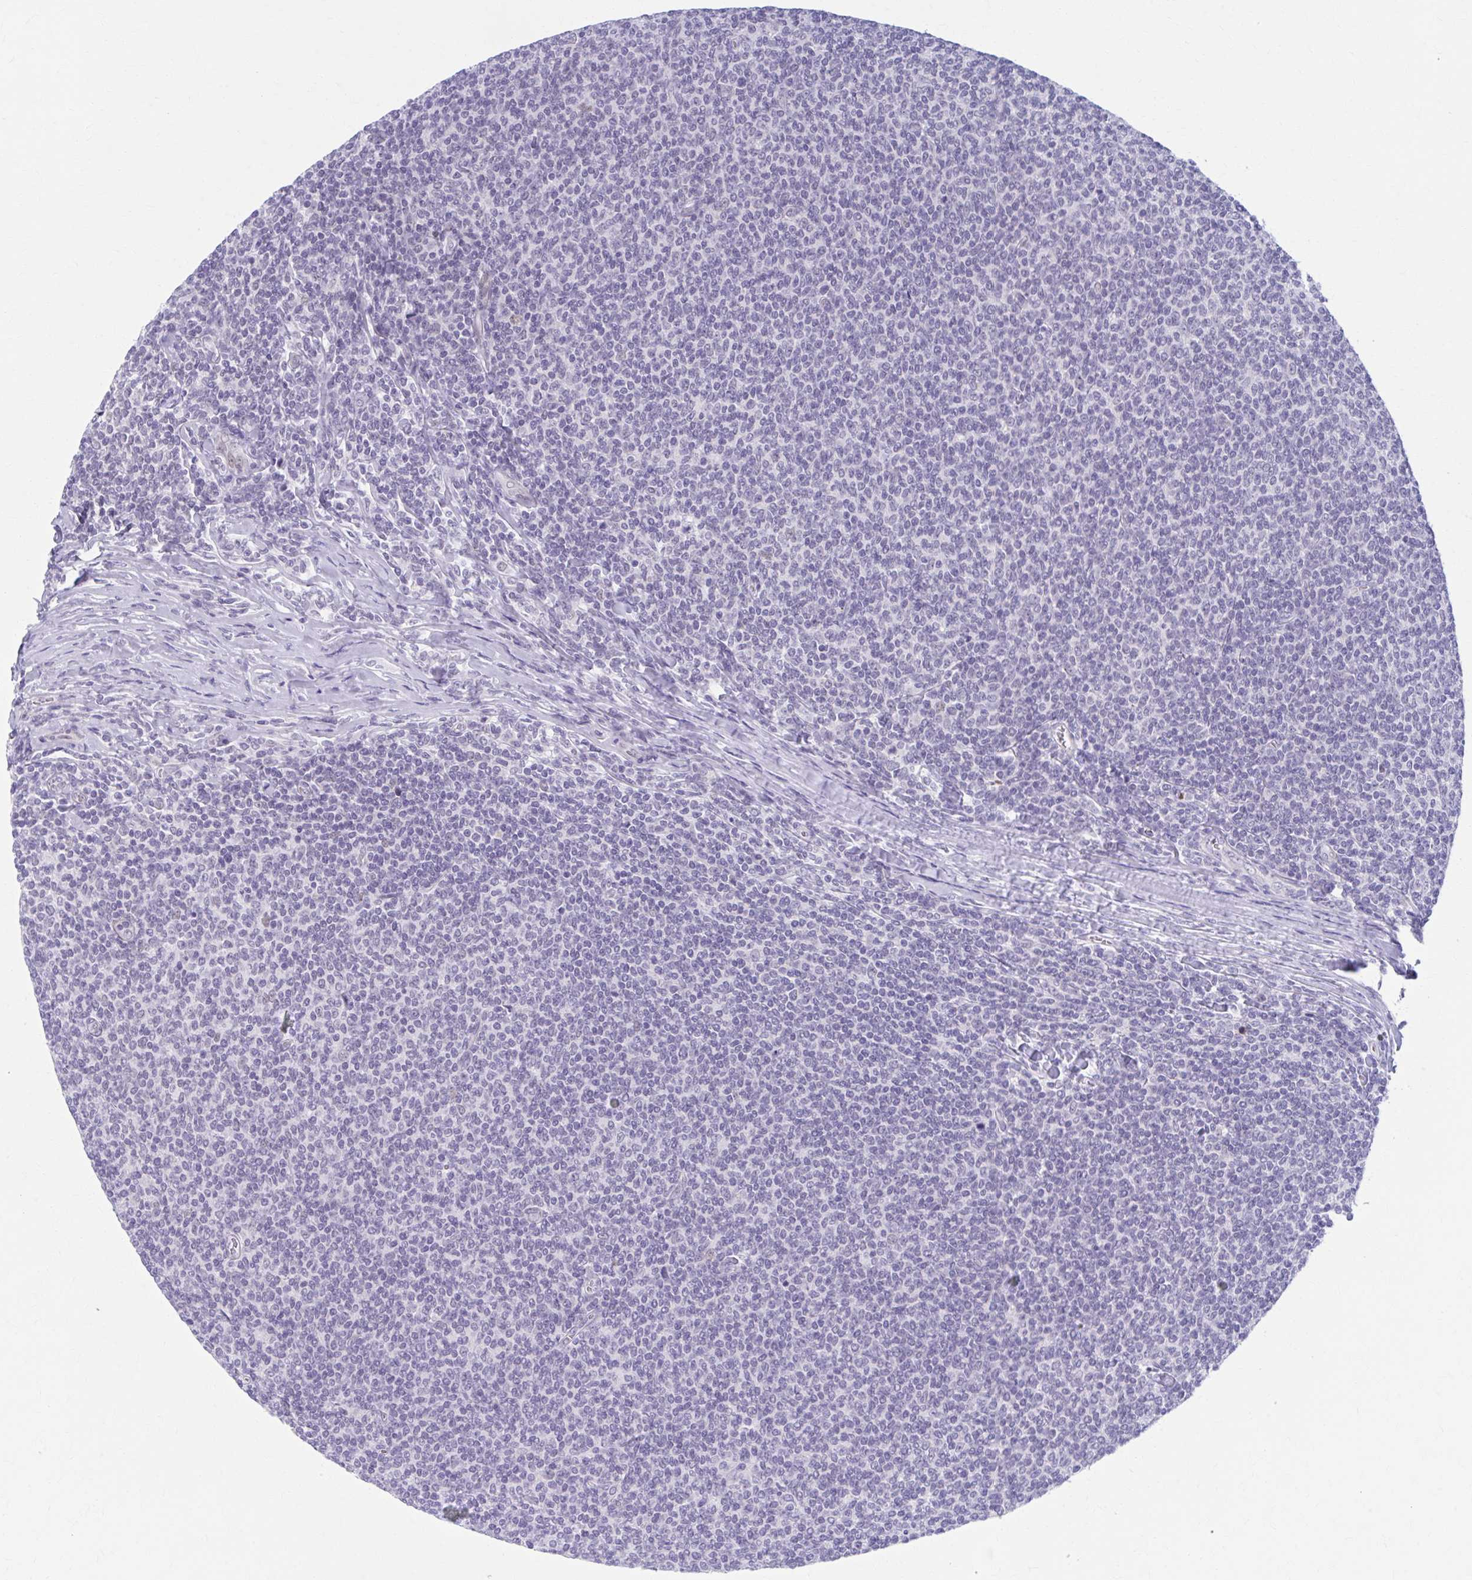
{"staining": {"intensity": "negative", "quantity": "none", "location": "none"}, "tissue": "lymphoma", "cell_type": "Tumor cells", "image_type": "cancer", "snomed": [{"axis": "morphology", "description": "Malignant lymphoma, non-Hodgkin's type, Low grade"}, {"axis": "topography", "description": "Lymph node"}], "caption": "The photomicrograph displays no significant staining in tumor cells of lymphoma.", "gene": "CCDC105", "patient": {"sex": "male", "age": 52}}